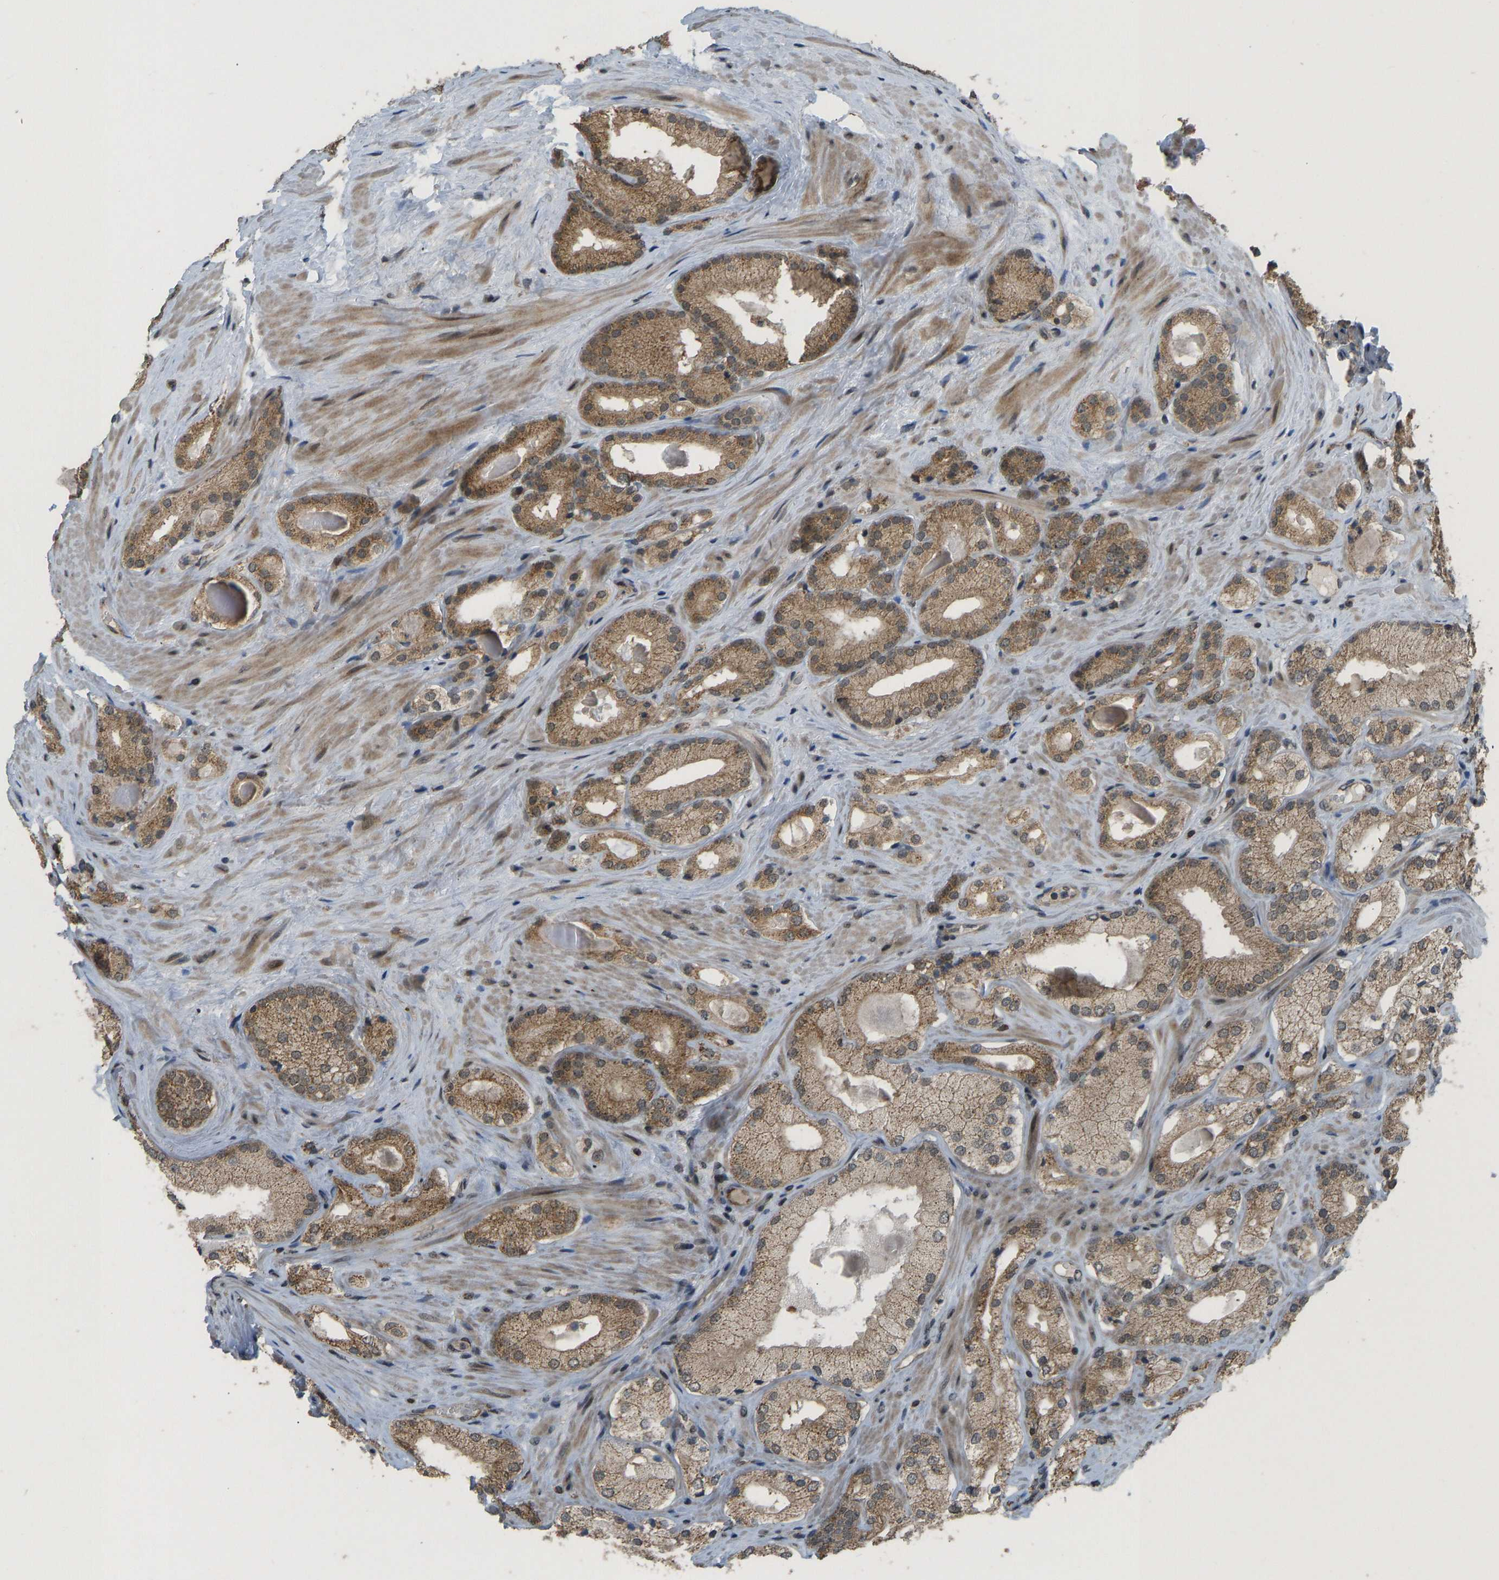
{"staining": {"intensity": "moderate", "quantity": ">75%", "location": "cytoplasmic/membranous"}, "tissue": "prostate cancer", "cell_type": "Tumor cells", "image_type": "cancer", "snomed": [{"axis": "morphology", "description": "Adenocarcinoma, Low grade"}, {"axis": "topography", "description": "Prostate"}], "caption": "This is a histology image of IHC staining of prostate low-grade adenocarcinoma, which shows moderate expression in the cytoplasmic/membranous of tumor cells.", "gene": "ACADS", "patient": {"sex": "male", "age": 65}}